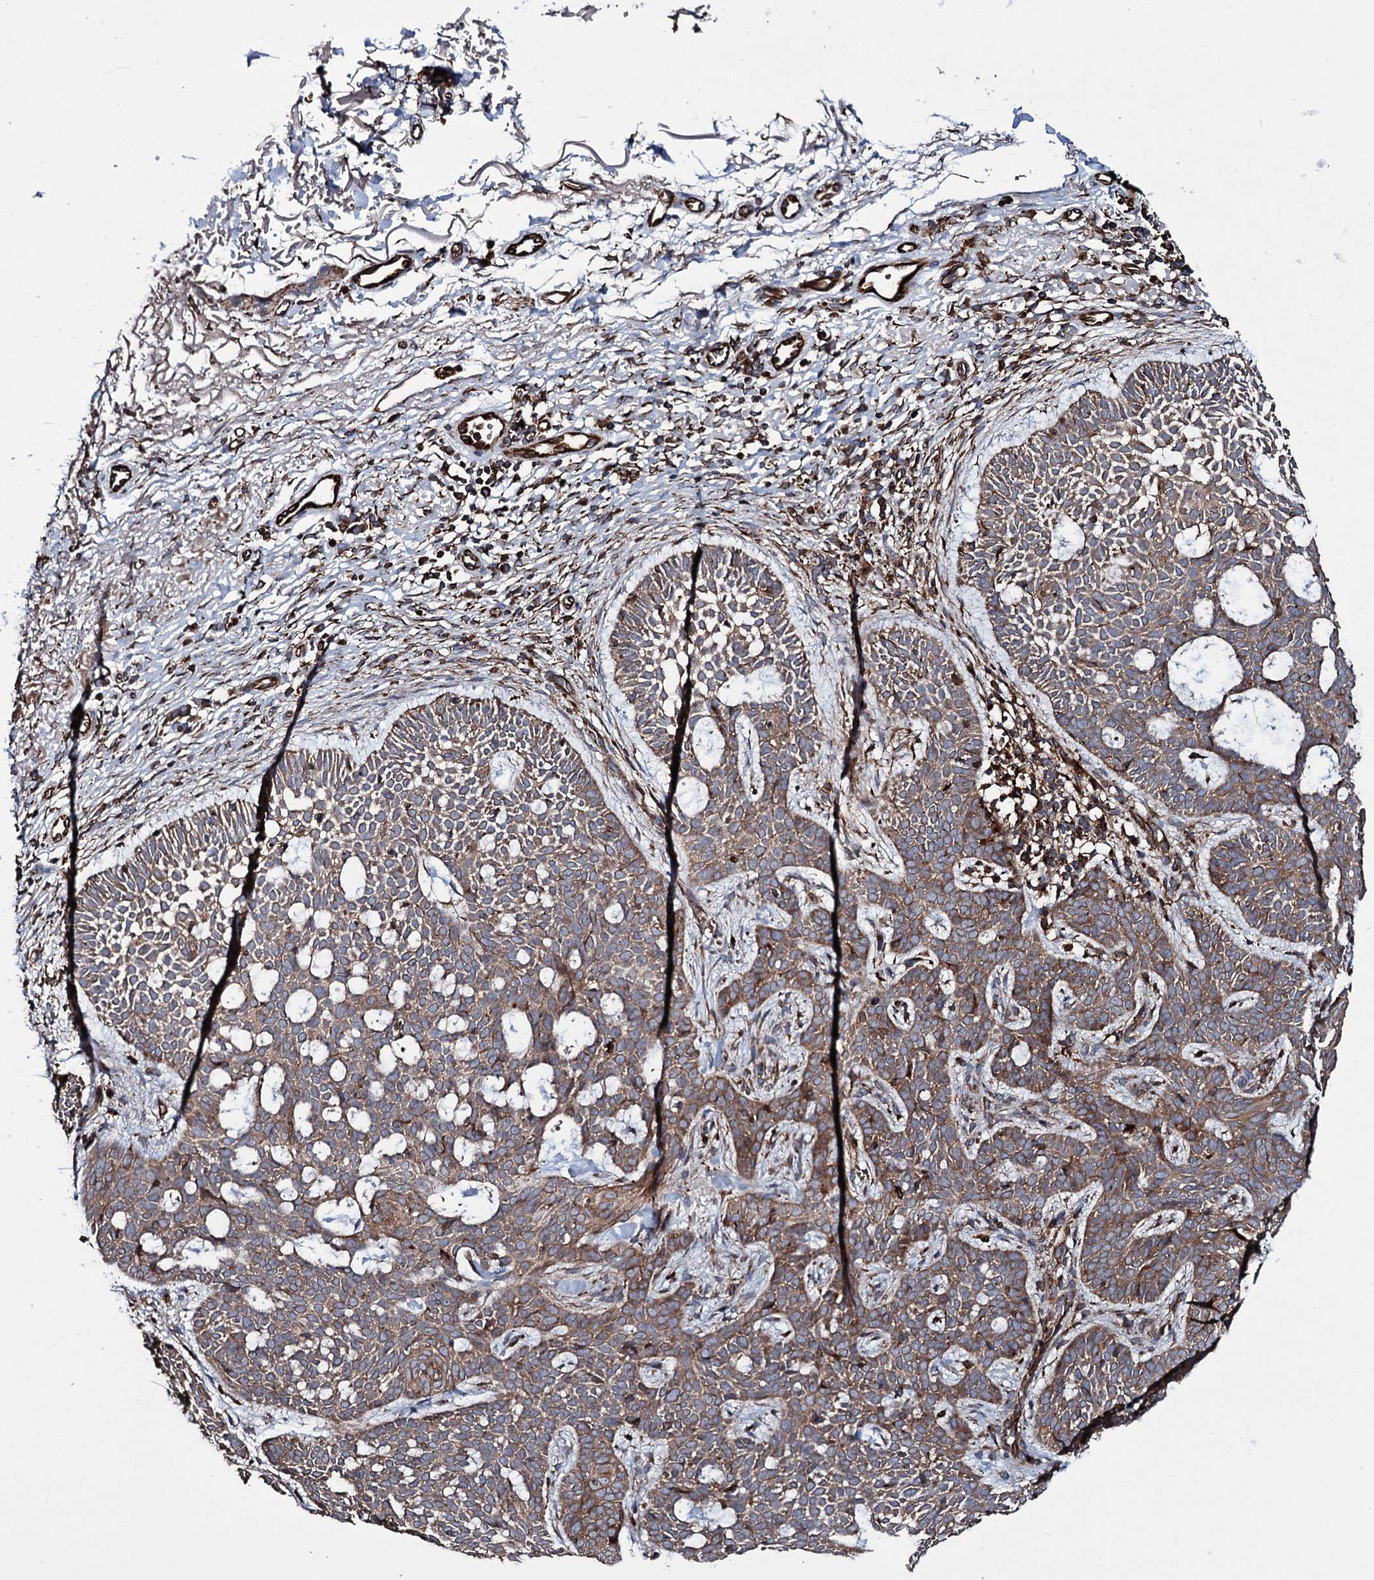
{"staining": {"intensity": "moderate", "quantity": ">75%", "location": "cytoplasmic/membranous"}, "tissue": "skin cancer", "cell_type": "Tumor cells", "image_type": "cancer", "snomed": [{"axis": "morphology", "description": "Basal cell carcinoma"}, {"axis": "topography", "description": "Skin"}], "caption": "Moderate cytoplasmic/membranous protein staining is present in about >75% of tumor cells in basal cell carcinoma (skin). (Brightfield microscopy of DAB IHC at high magnification).", "gene": "VAMP8", "patient": {"sex": "male", "age": 85}}